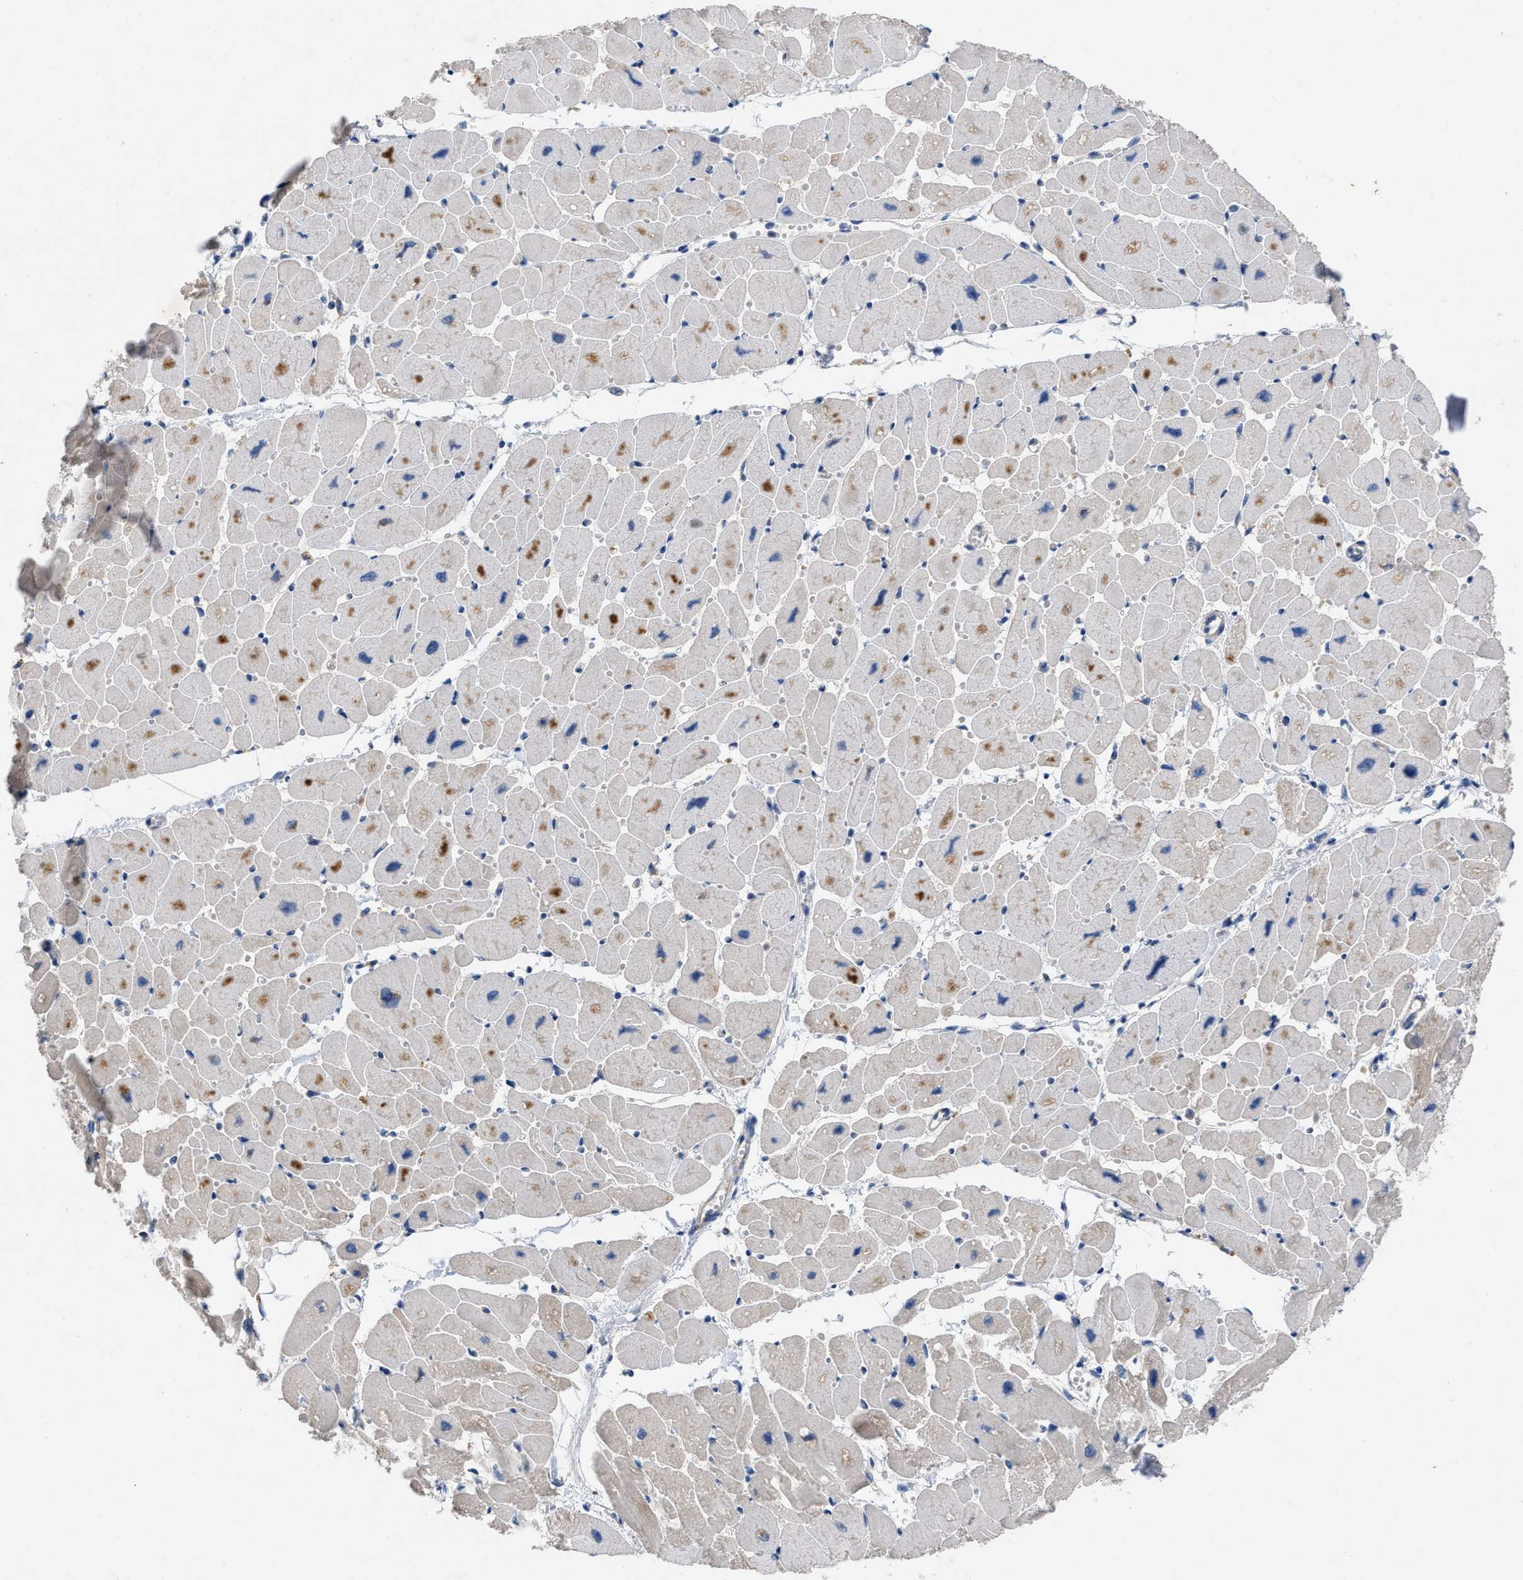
{"staining": {"intensity": "moderate", "quantity": "25%-75%", "location": "cytoplasmic/membranous"}, "tissue": "heart muscle", "cell_type": "Cardiomyocytes", "image_type": "normal", "snomed": [{"axis": "morphology", "description": "Normal tissue, NOS"}, {"axis": "topography", "description": "Heart"}], "caption": "Immunohistochemistry image of unremarkable human heart muscle stained for a protein (brown), which displays medium levels of moderate cytoplasmic/membranous staining in approximately 25%-75% of cardiomyocytes.", "gene": "TMEM131", "patient": {"sex": "female", "age": 54}}